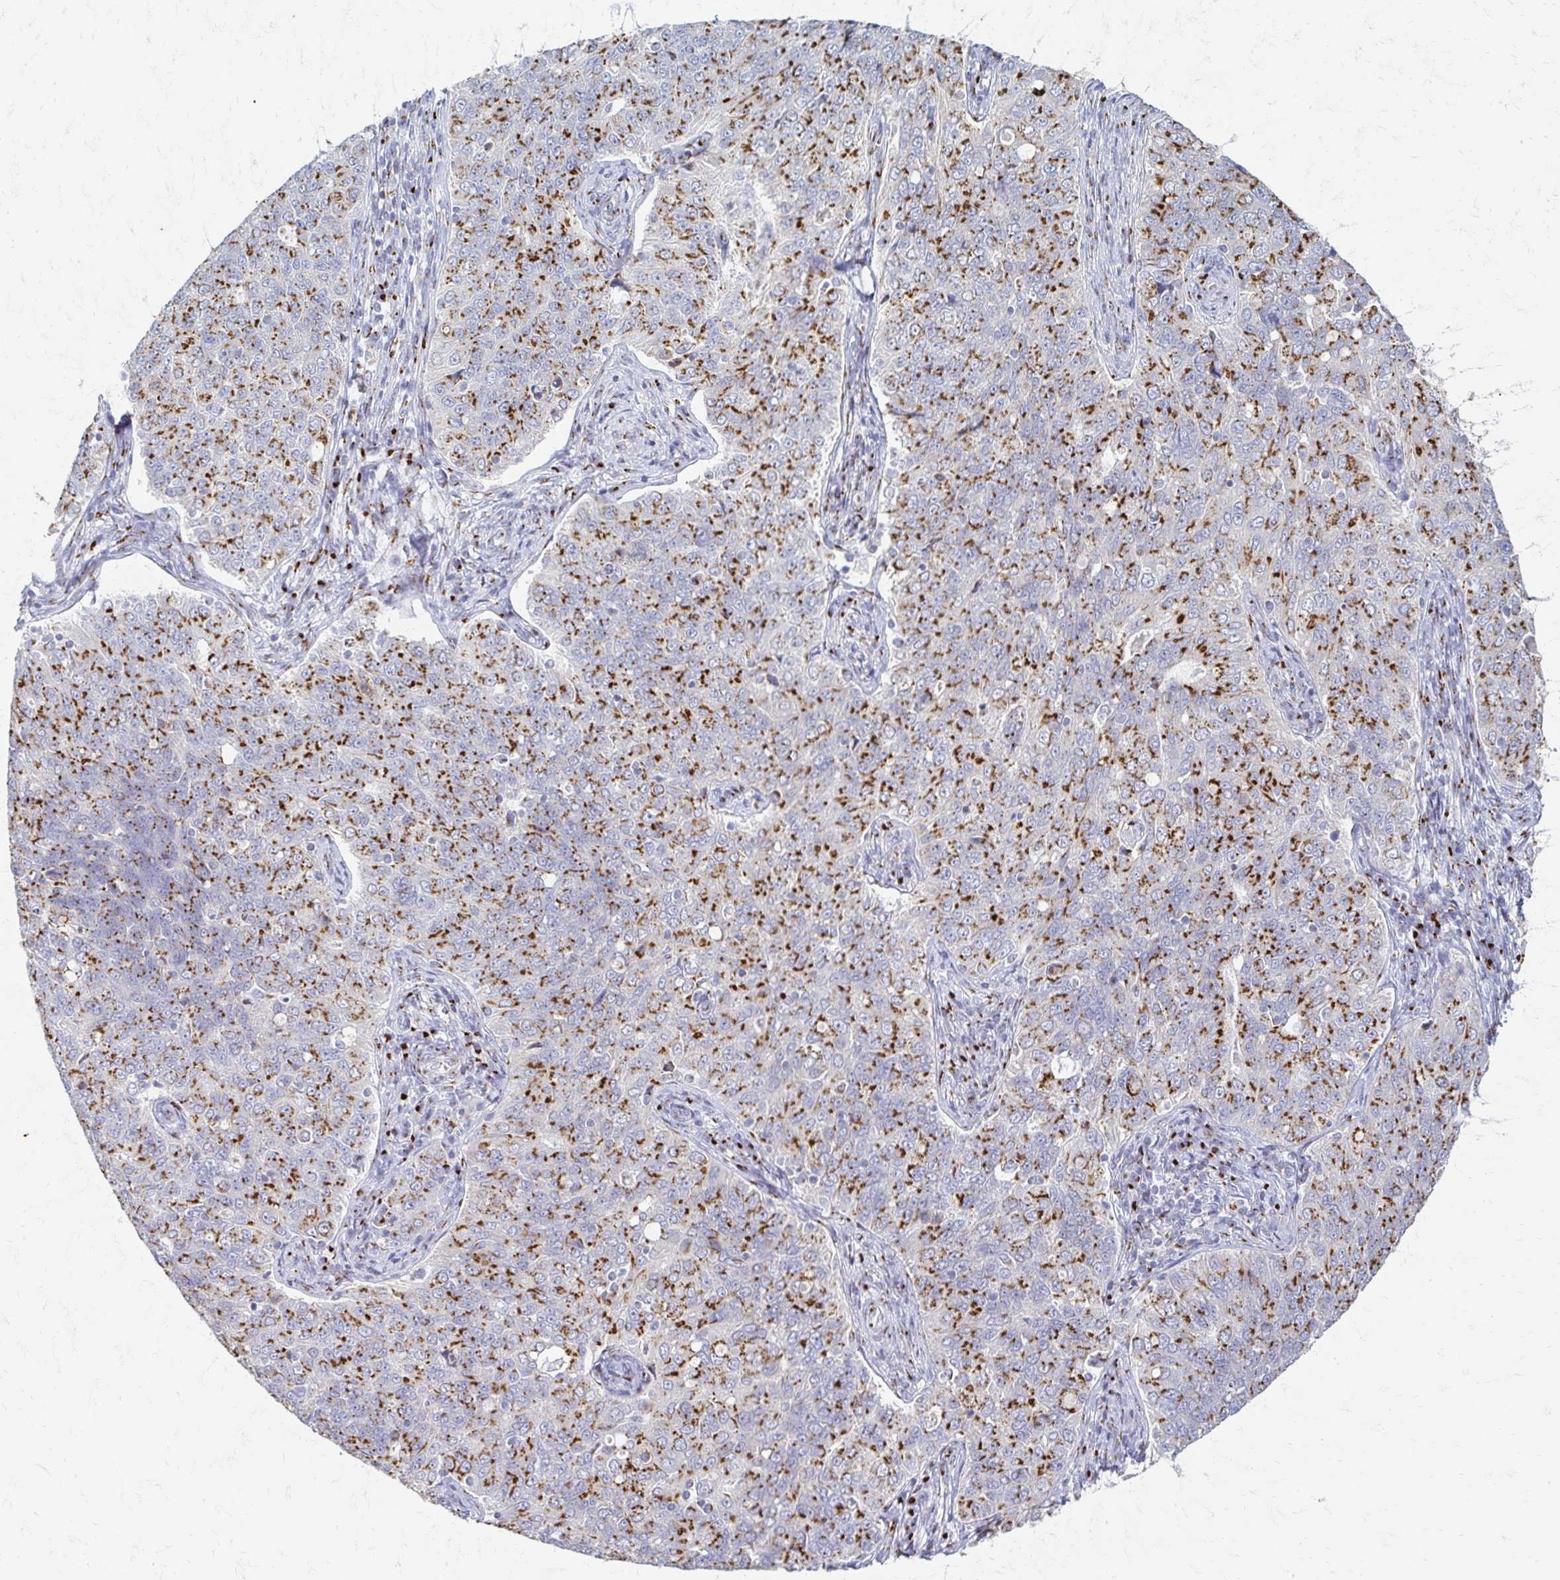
{"staining": {"intensity": "strong", "quantity": ">75%", "location": "cytoplasmic/membranous"}, "tissue": "endometrial cancer", "cell_type": "Tumor cells", "image_type": "cancer", "snomed": [{"axis": "morphology", "description": "Adenocarcinoma, NOS"}, {"axis": "topography", "description": "Endometrium"}], "caption": "DAB immunohistochemical staining of endometrial cancer (adenocarcinoma) shows strong cytoplasmic/membranous protein staining in approximately >75% of tumor cells.", "gene": "TM9SF1", "patient": {"sex": "female", "age": 43}}